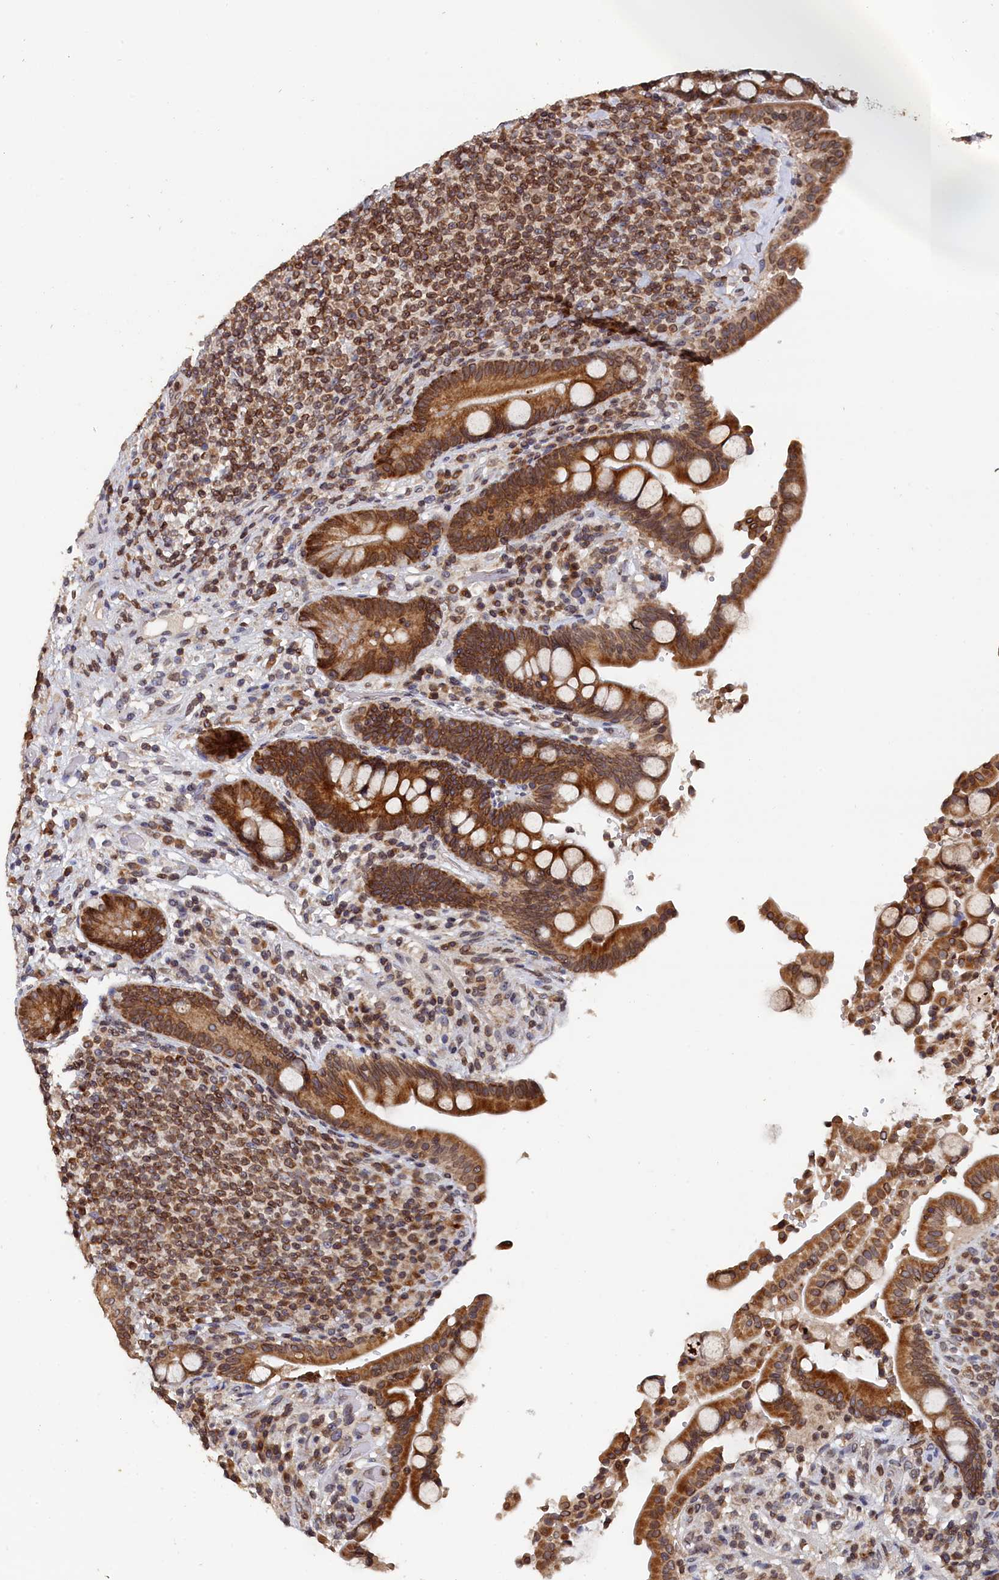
{"staining": {"intensity": "weak", "quantity": "25%-75%", "location": "cytoplasmic/membranous"}, "tissue": "colon", "cell_type": "Endothelial cells", "image_type": "normal", "snomed": [{"axis": "morphology", "description": "Normal tissue, NOS"}, {"axis": "topography", "description": "Colon"}], "caption": "Immunohistochemical staining of normal colon reveals weak cytoplasmic/membranous protein expression in approximately 25%-75% of endothelial cells. (DAB (3,3'-diaminobenzidine) IHC, brown staining for protein, blue staining for nuclei).", "gene": "ANKEF1", "patient": {"sex": "male", "age": 73}}